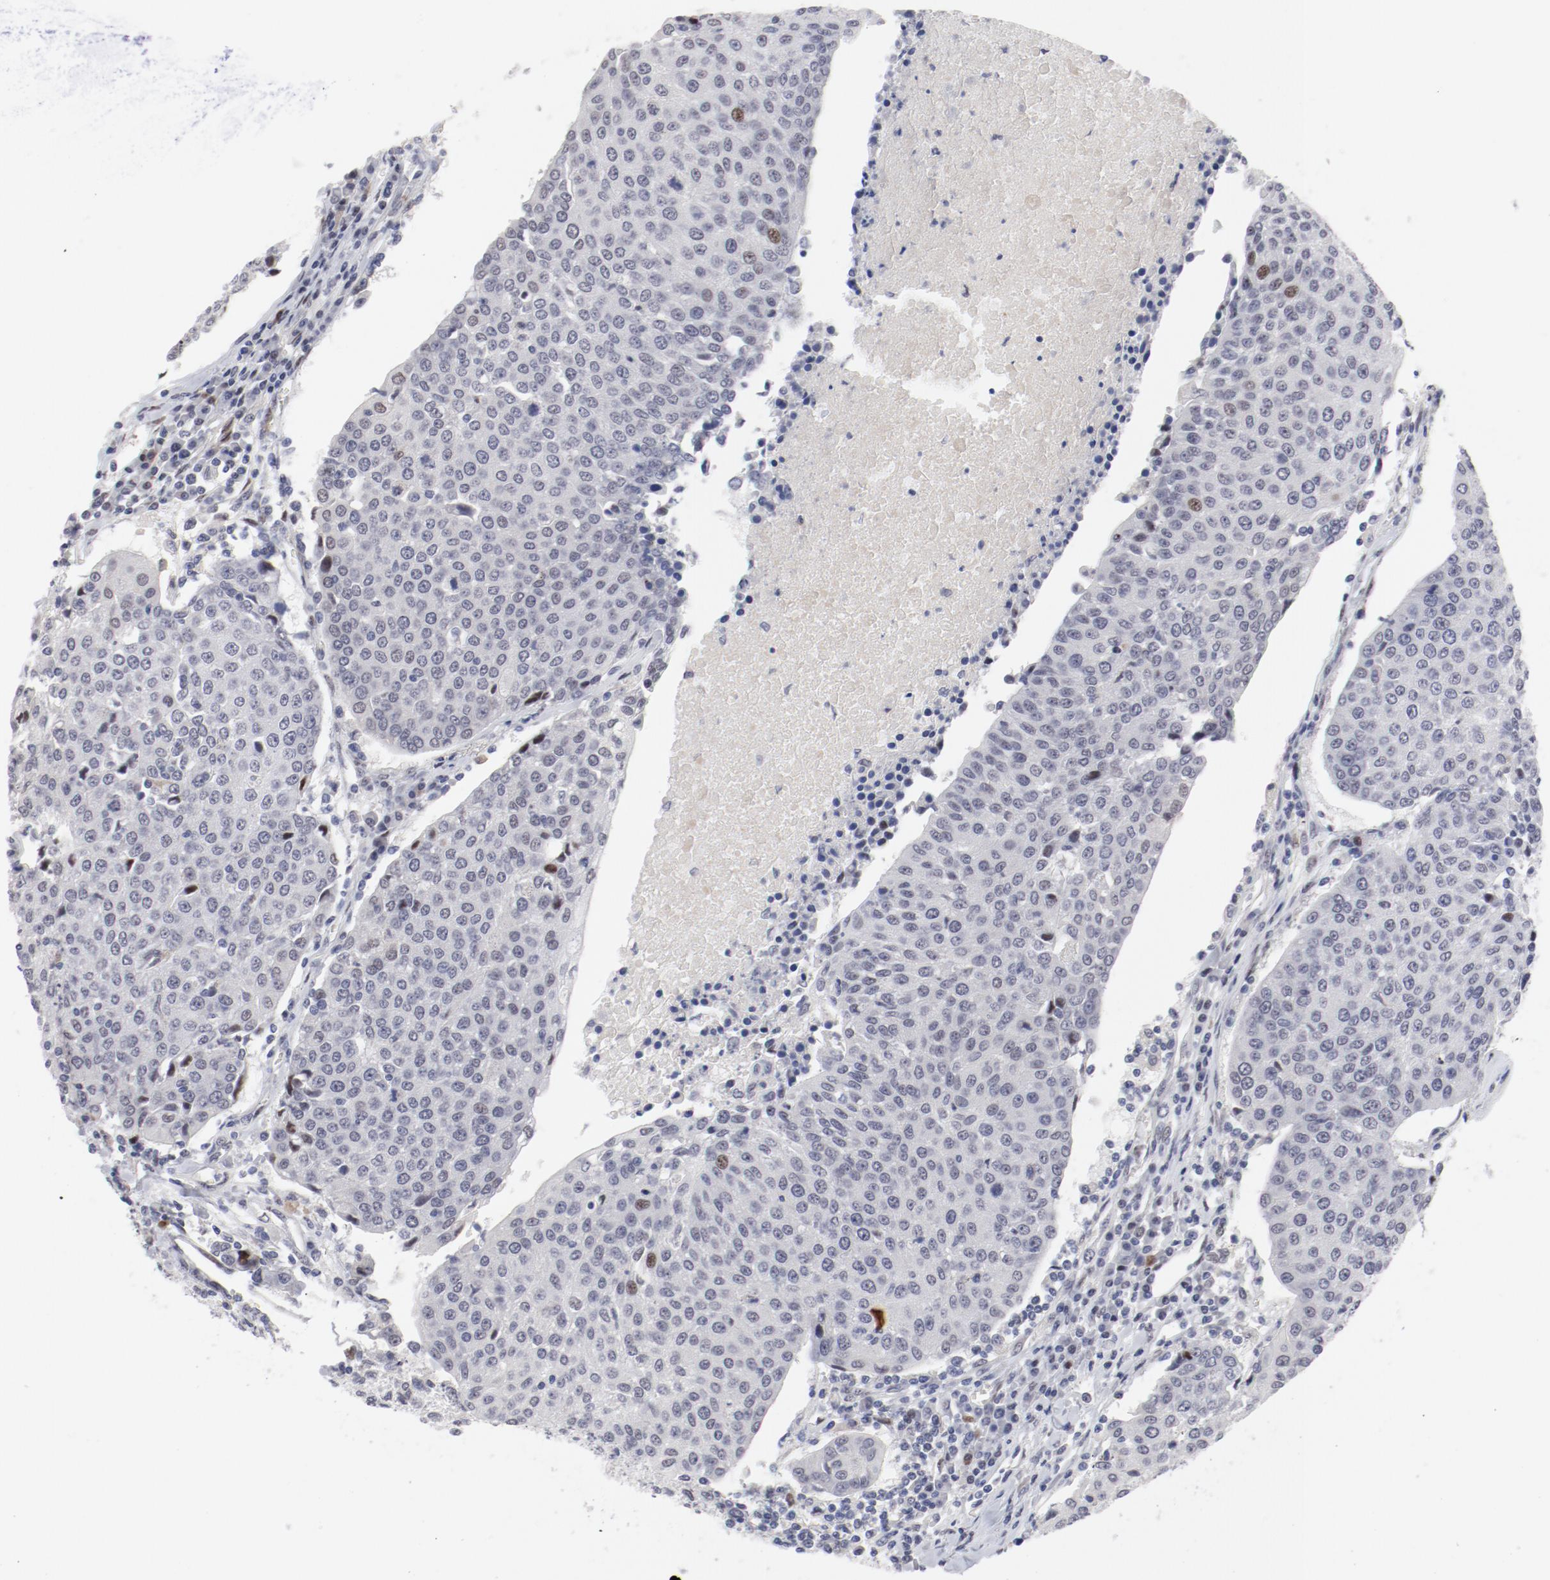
{"staining": {"intensity": "negative", "quantity": "none", "location": "none"}, "tissue": "urothelial cancer", "cell_type": "Tumor cells", "image_type": "cancer", "snomed": [{"axis": "morphology", "description": "Urothelial carcinoma, High grade"}, {"axis": "topography", "description": "Urinary bladder"}], "caption": "Protein analysis of high-grade urothelial carcinoma demonstrates no significant staining in tumor cells.", "gene": "FSCB", "patient": {"sex": "female", "age": 85}}